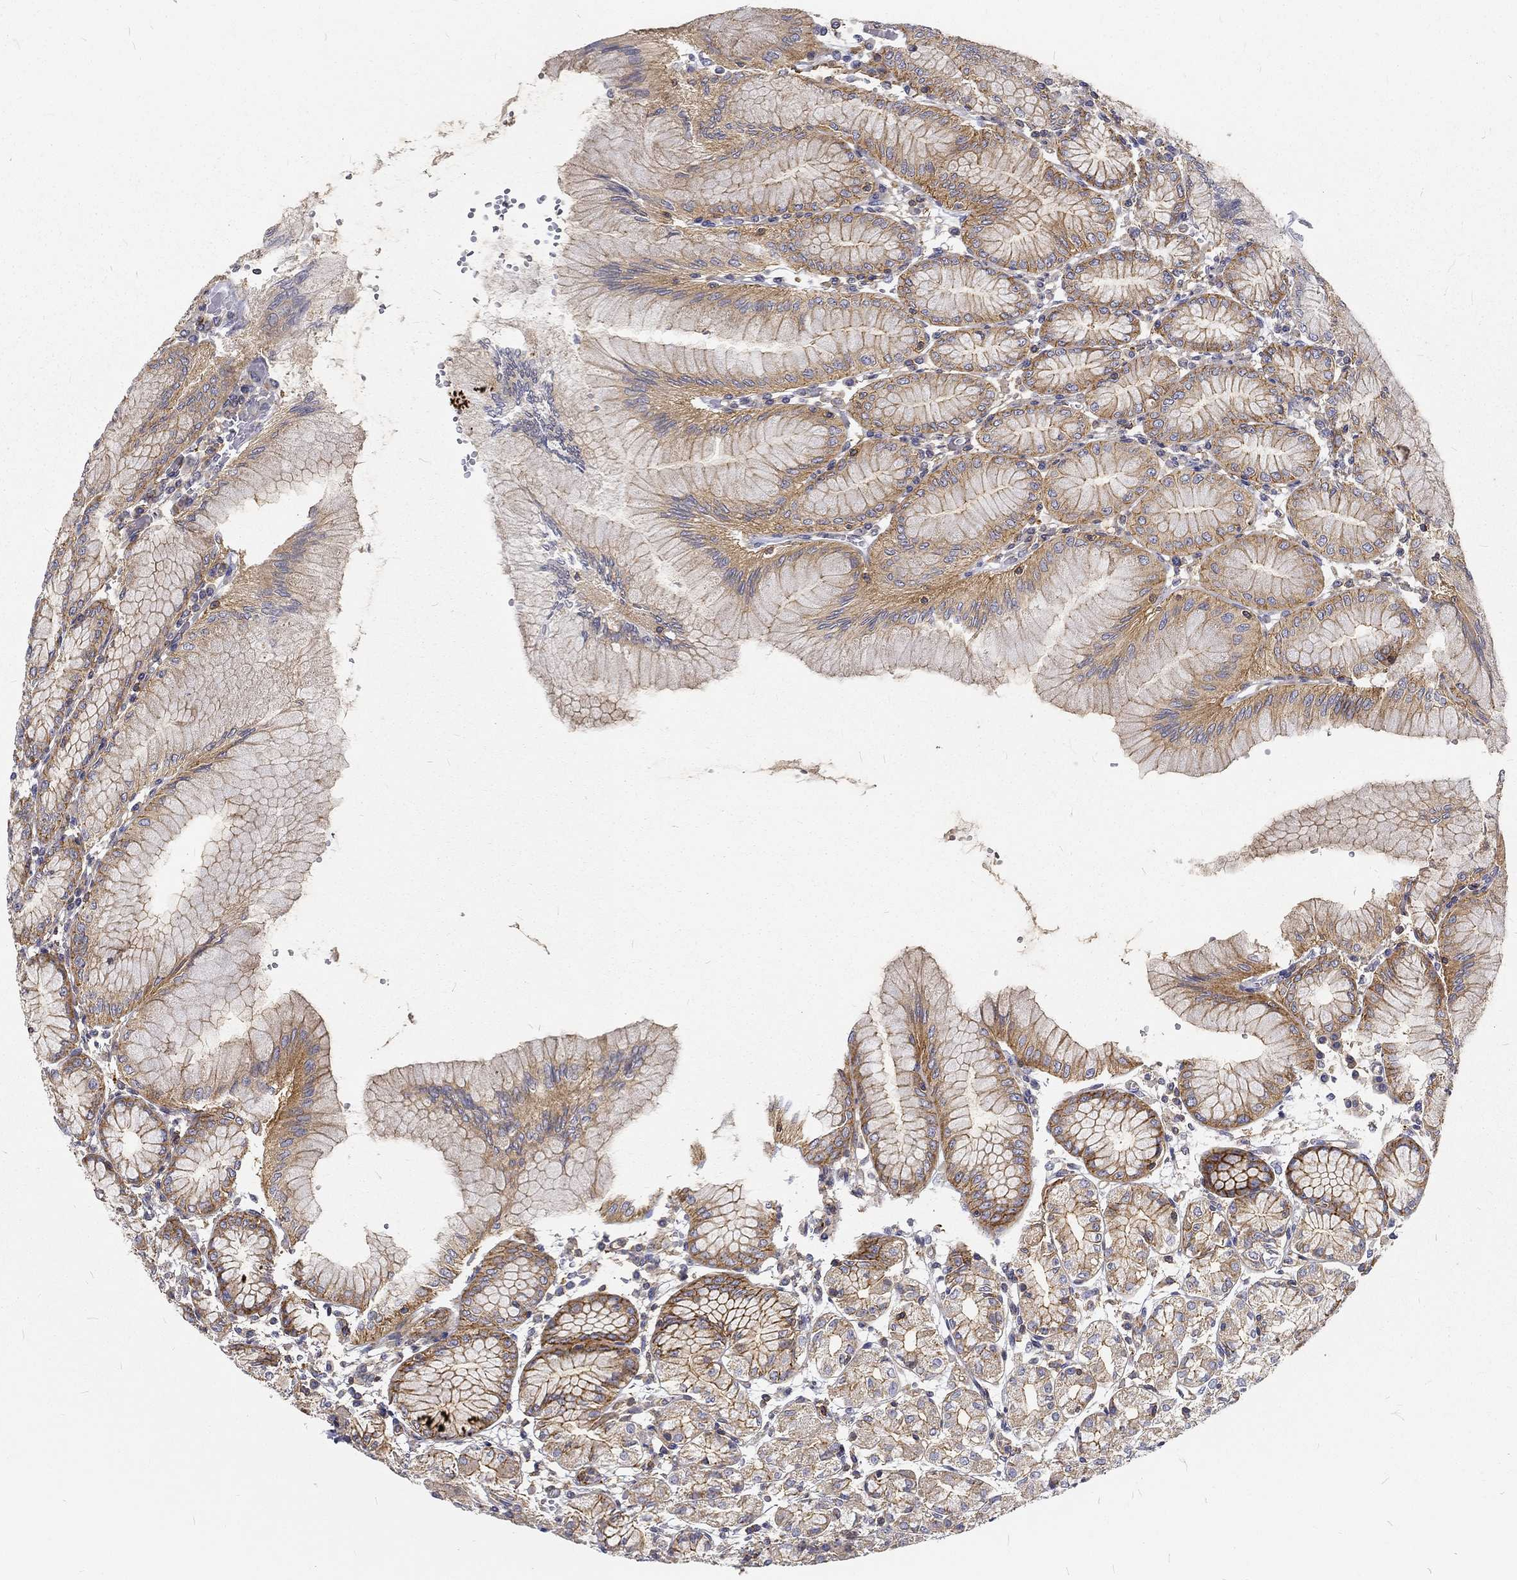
{"staining": {"intensity": "moderate", "quantity": "25%-75%", "location": "cytoplasmic/membranous"}, "tissue": "stomach", "cell_type": "Glandular cells", "image_type": "normal", "snomed": [{"axis": "morphology", "description": "Normal tissue, NOS"}, {"axis": "topography", "description": "Skeletal muscle"}, {"axis": "topography", "description": "Stomach"}], "caption": "Protein staining shows moderate cytoplasmic/membranous expression in approximately 25%-75% of glandular cells in benign stomach. The staining was performed using DAB, with brown indicating positive protein expression. Nuclei are stained blue with hematoxylin.", "gene": "MTMR11", "patient": {"sex": "female", "age": 57}}